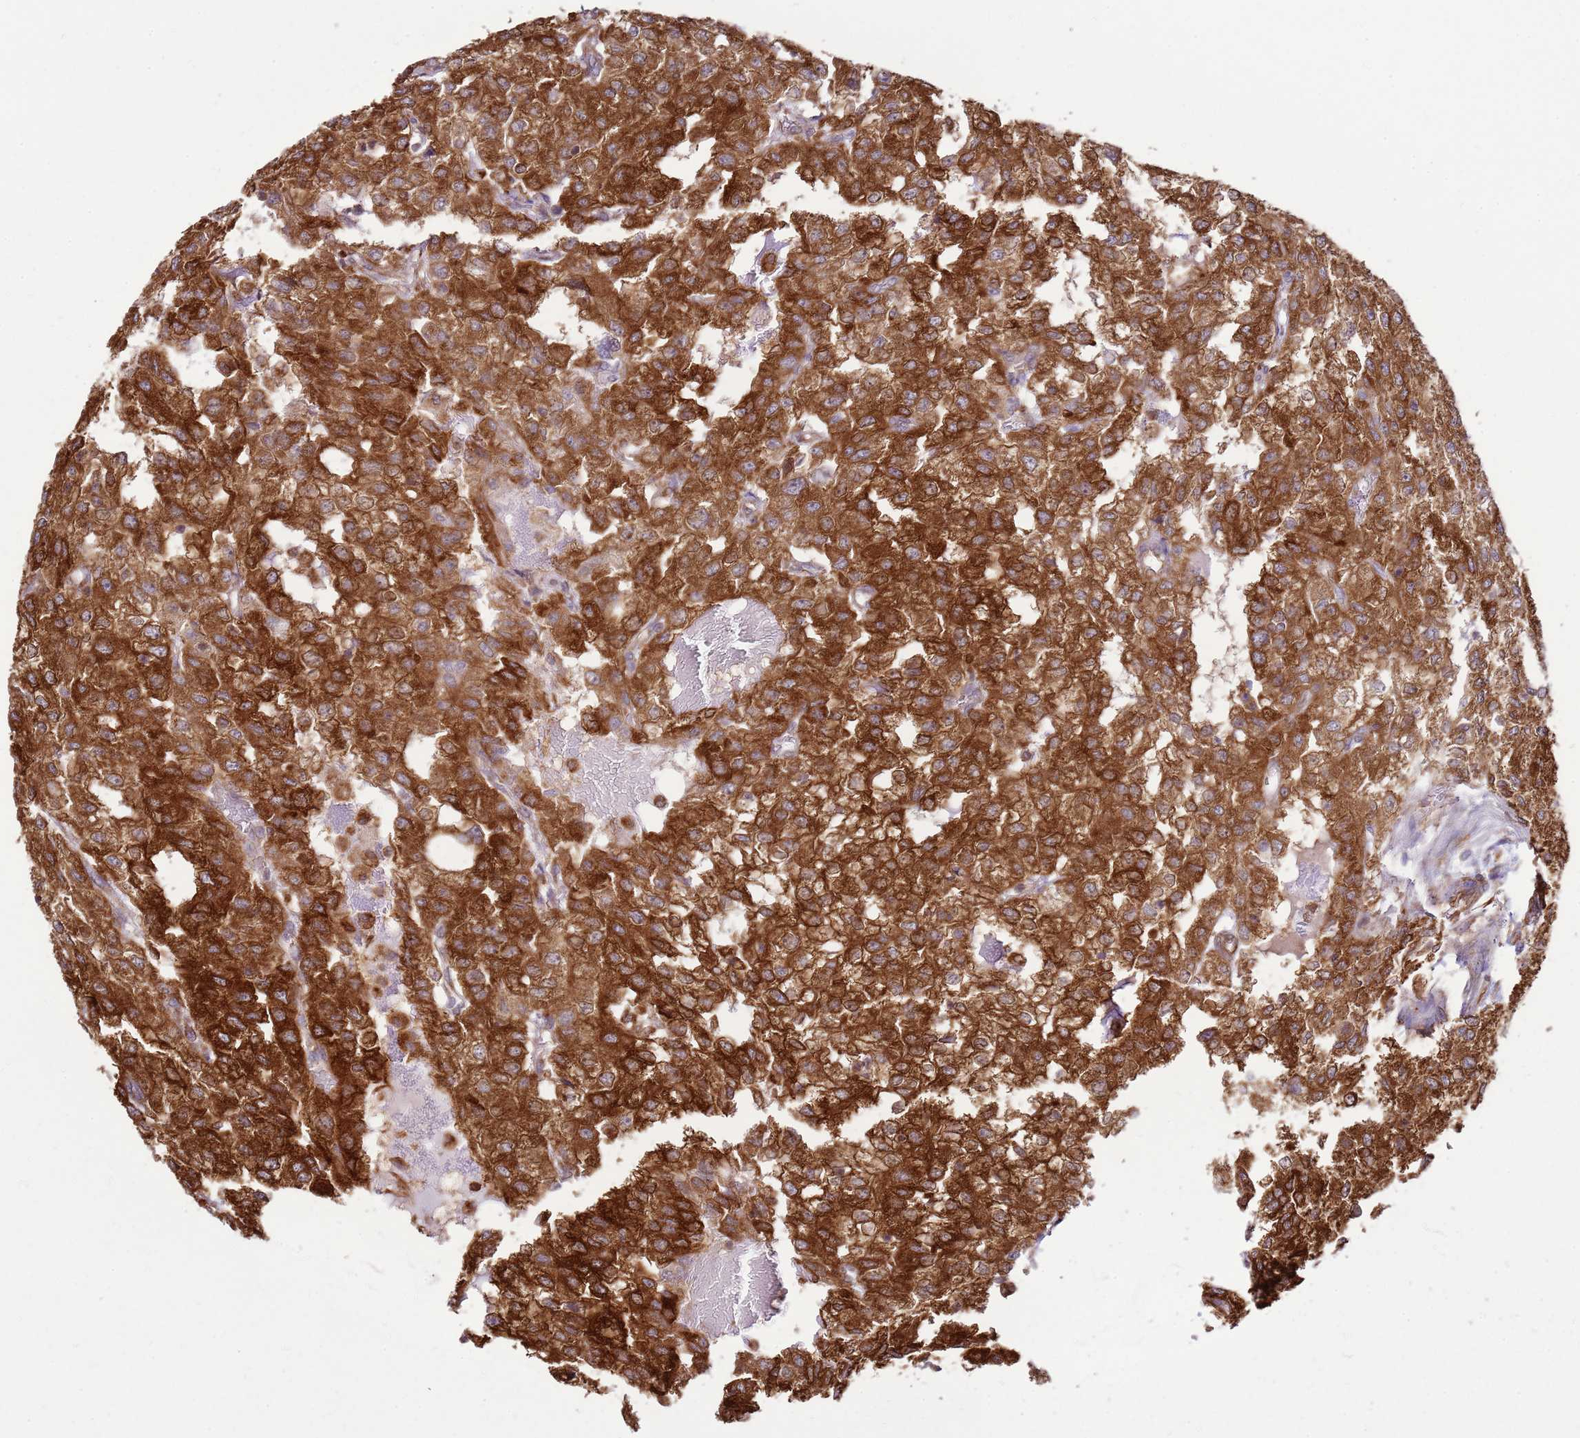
{"staining": {"intensity": "strong", "quantity": ">75%", "location": "cytoplasmic/membranous"}, "tissue": "renal cancer", "cell_type": "Tumor cells", "image_type": "cancer", "snomed": [{"axis": "morphology", "description": "Adenocarcinoma, NOS"}, {"axis": "topography", "description": "Kidney"}], "caption": "This is an image of immunohistochemistry (IHC) staining of renal cancer, which shows strong staining in the cytoplasmic/membranous of tumor cells.", "gene": "GABRE", "patient": {"sex": "female", "age": 54}}